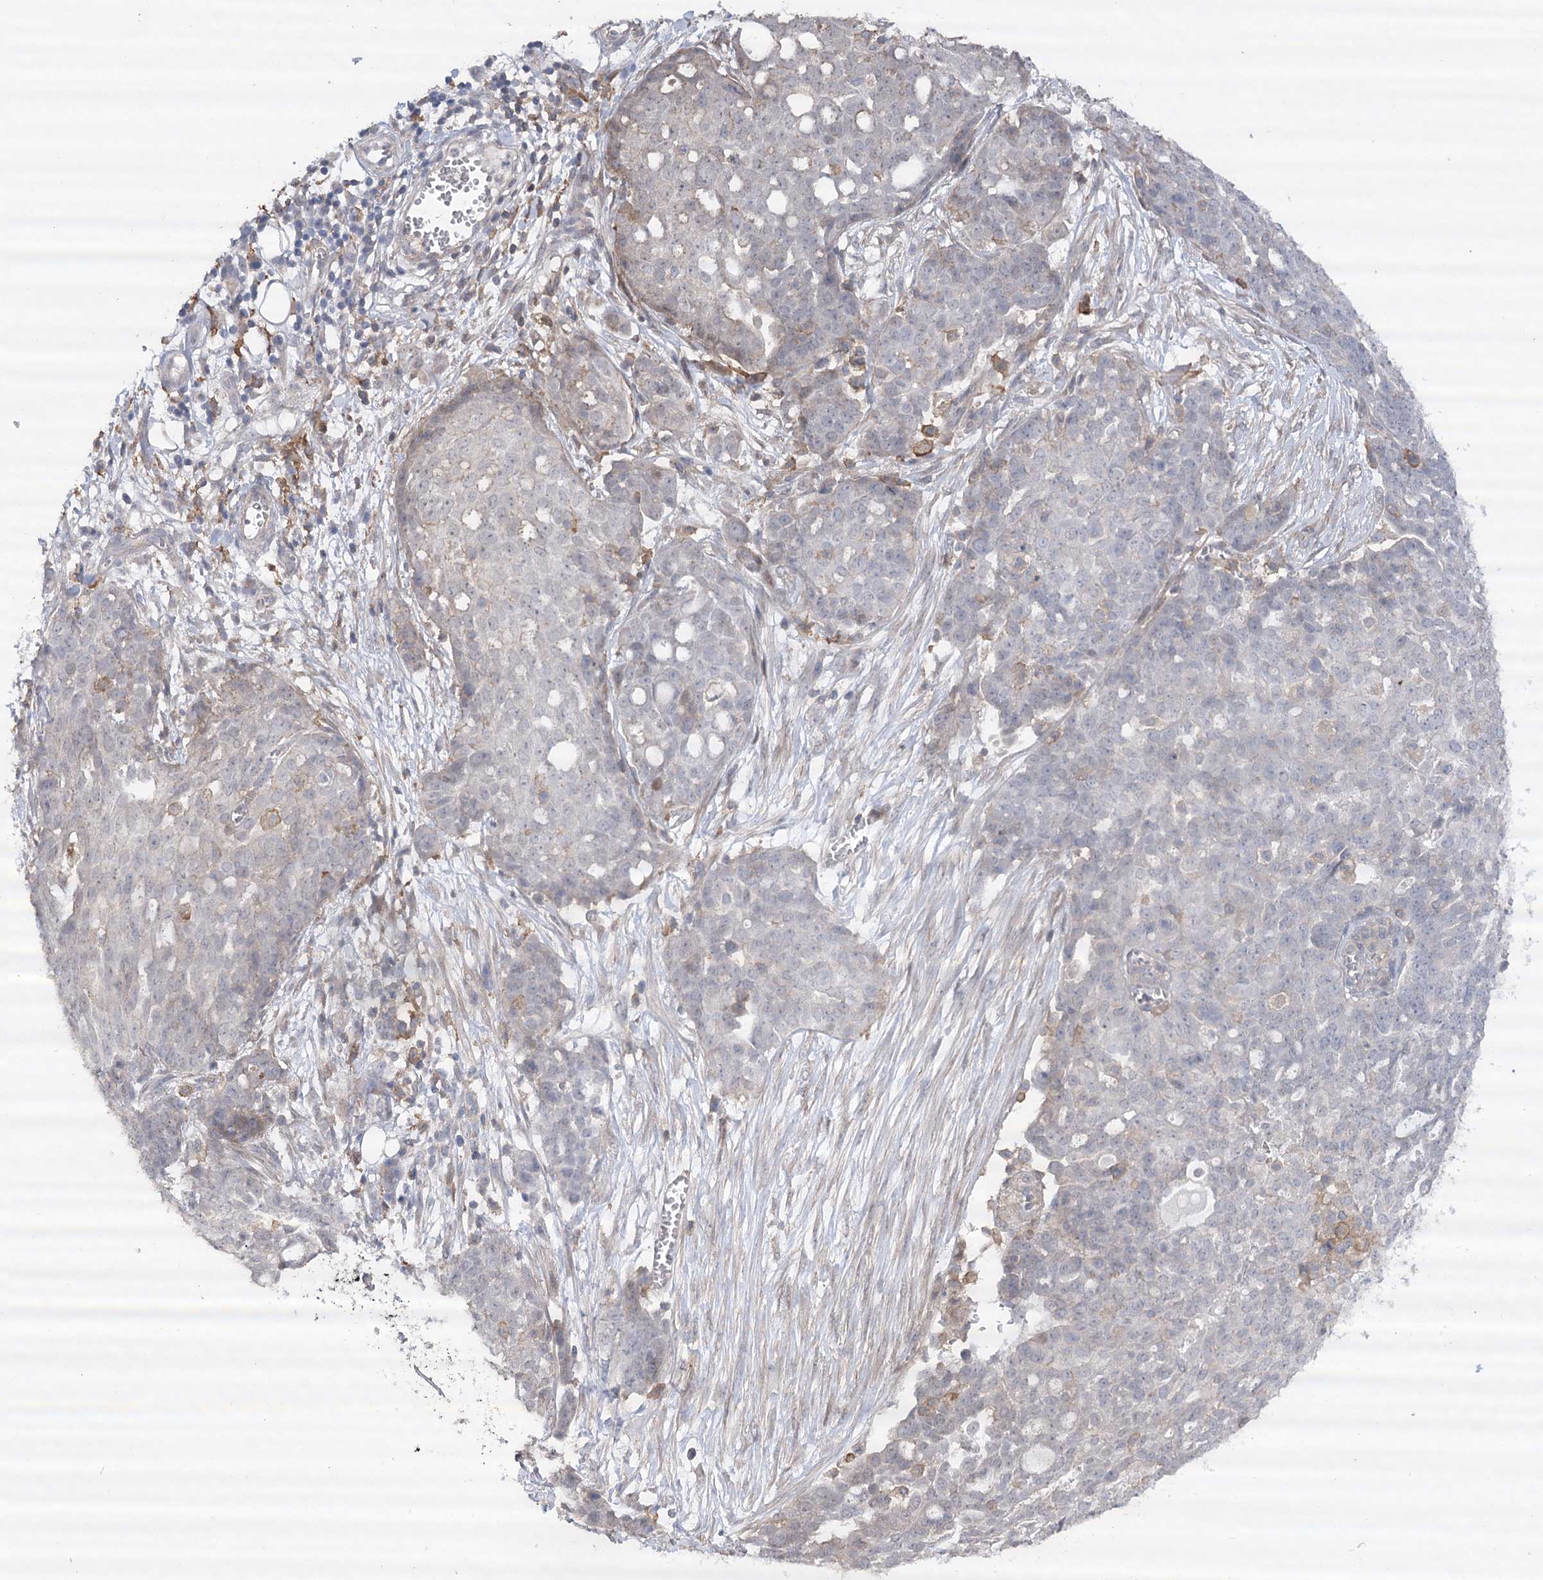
{"staining": {"intensity": "negative", "quantity": "none", "location": "none"}, "tissue": "ovarian cancer", "cell_type": "Tumor cells", "image_type": "cancer", "snomed": [{"axis": "morphology", "description": "Cystadenocarcinoma, serous, NOS"}, {"axis": "topography", "description": "Soft tissue"}, {"axis": "topography", "description": "Ovary"}], "caption": "A high-resolution image shows IHC staining of ovarian serous cystadenocarcinoma, which displays no significant staining in tumor cells.", "gene": "OBSL1", "patient": {"sex": "female", "age": 57}}